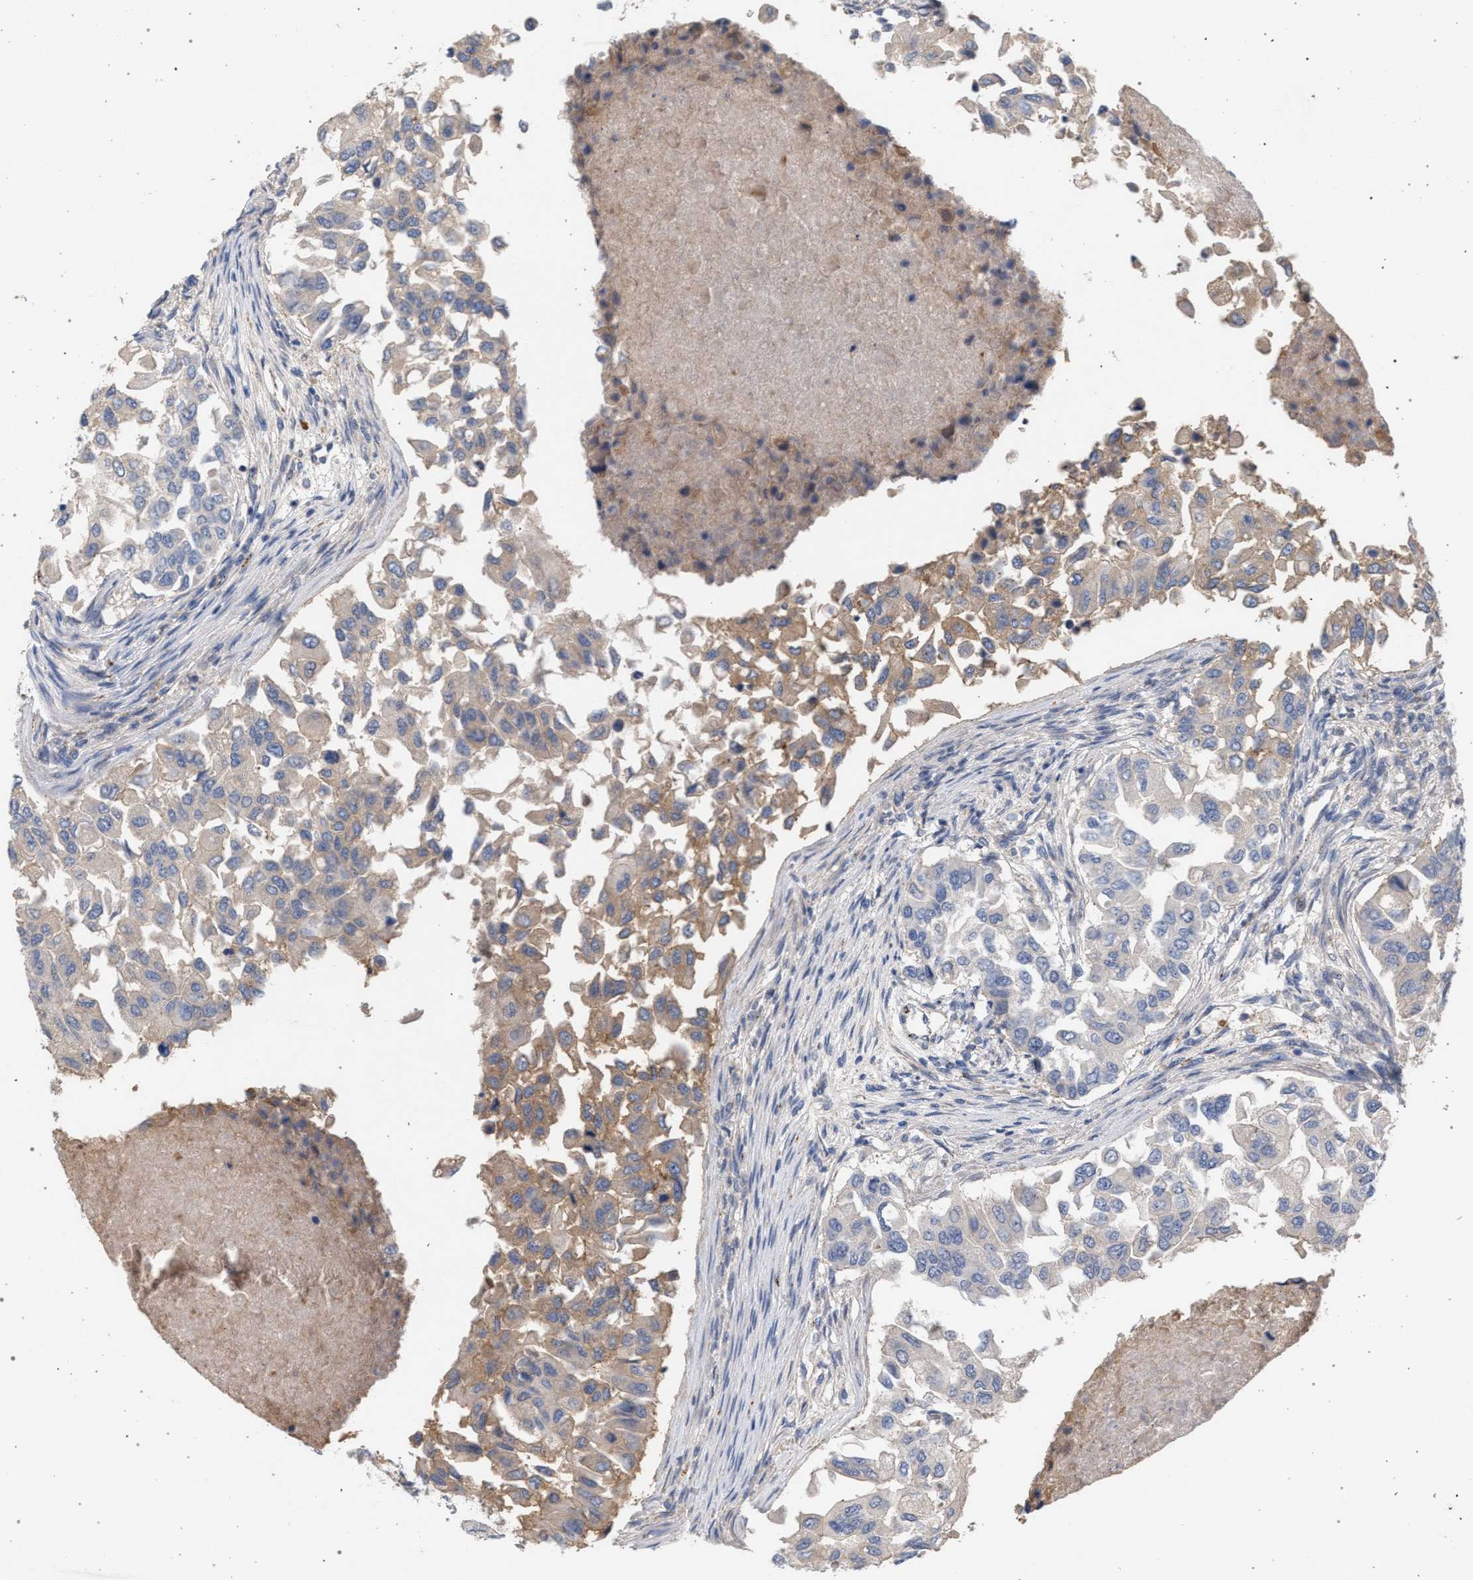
{"staining": {"intensity": "weak", "quantity": "<25%", "location": "cytoplasmic/membranous"}, "tissue": "breast cancer", "cell_type": "Tumor cells", "image_type": "cancer", "snomed": [{"axis": "morphology", "description": "Normal tissue, NOS"}, {"axis": "morphology", "description": "Duct carcinoma"}, {"axis": "topography", "description": "Breast"}], "caption": "The photomicrograph exhibits no significant staining in tumor cells of breast intraductal carcinoma. The staining was performed using DAB (3,3'-diaminobenzidine) to visualize the protein expression in brown, while the nuclei were stained in blue with hematoxylin (Magnification: 20x).", "gene": "MAMDC2", "patient": {"sex": "female", "age": 49}}